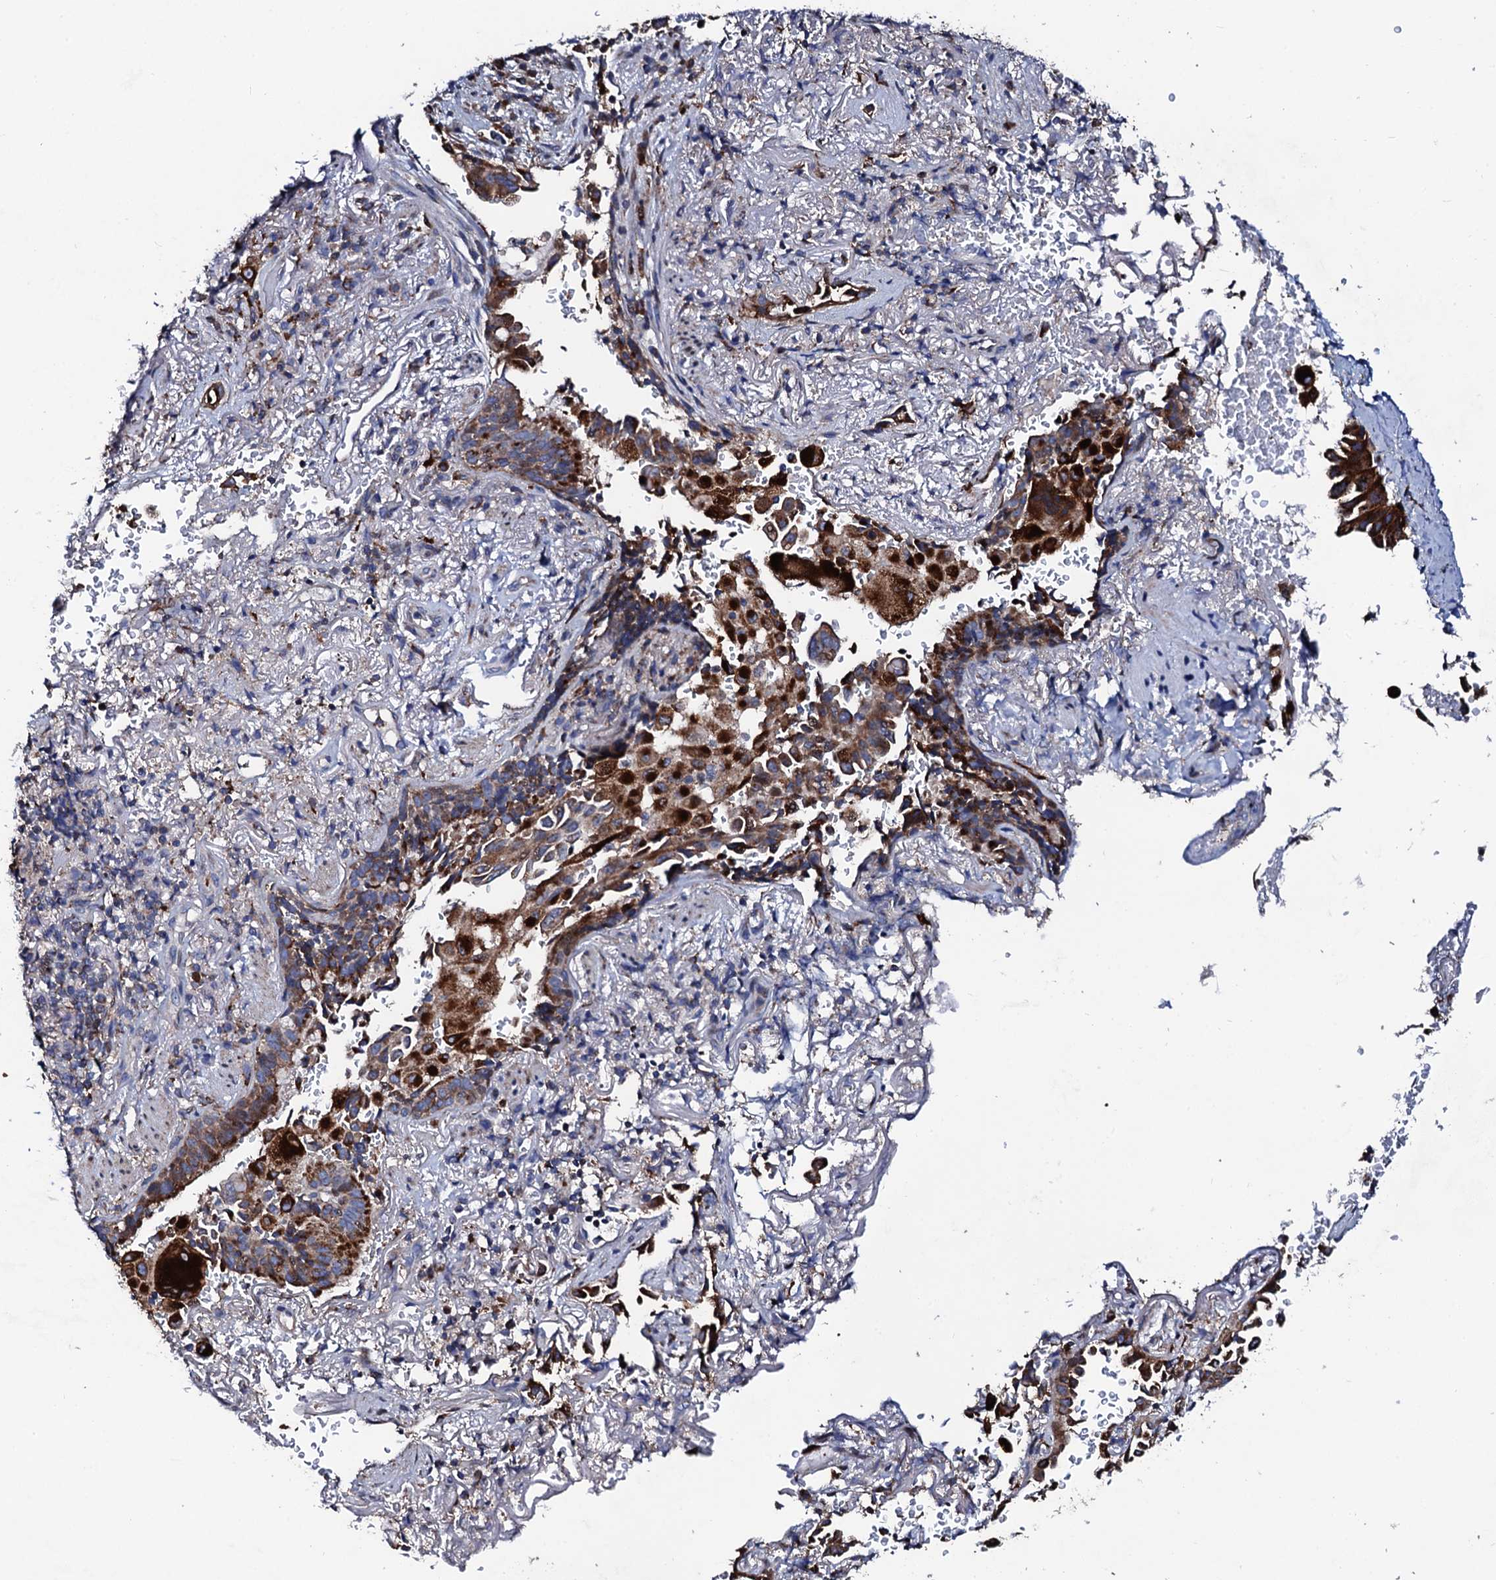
{"staining": {"intensity": "strong", "quantity": ">75%", "location": "cytoplasmic/membranous"}, "tissue": "lung cancer", "cell_type": "Tumor cells", "image_type": "cancer", "snomed": [{"axis": "morphology", "description": "Adenocarcinoma, NOS"}, {"axis": "topography", "description": "Lung"}], "caption": "Lung cancer (adenocarcinoma) stained with immunohistochemistry (IHC) displays strong cytoplasmic/membranous expression in approximately >75% of tumor cells.", "gene": "TCIRG1", "patient": {"sex": "female", "age": 69}}